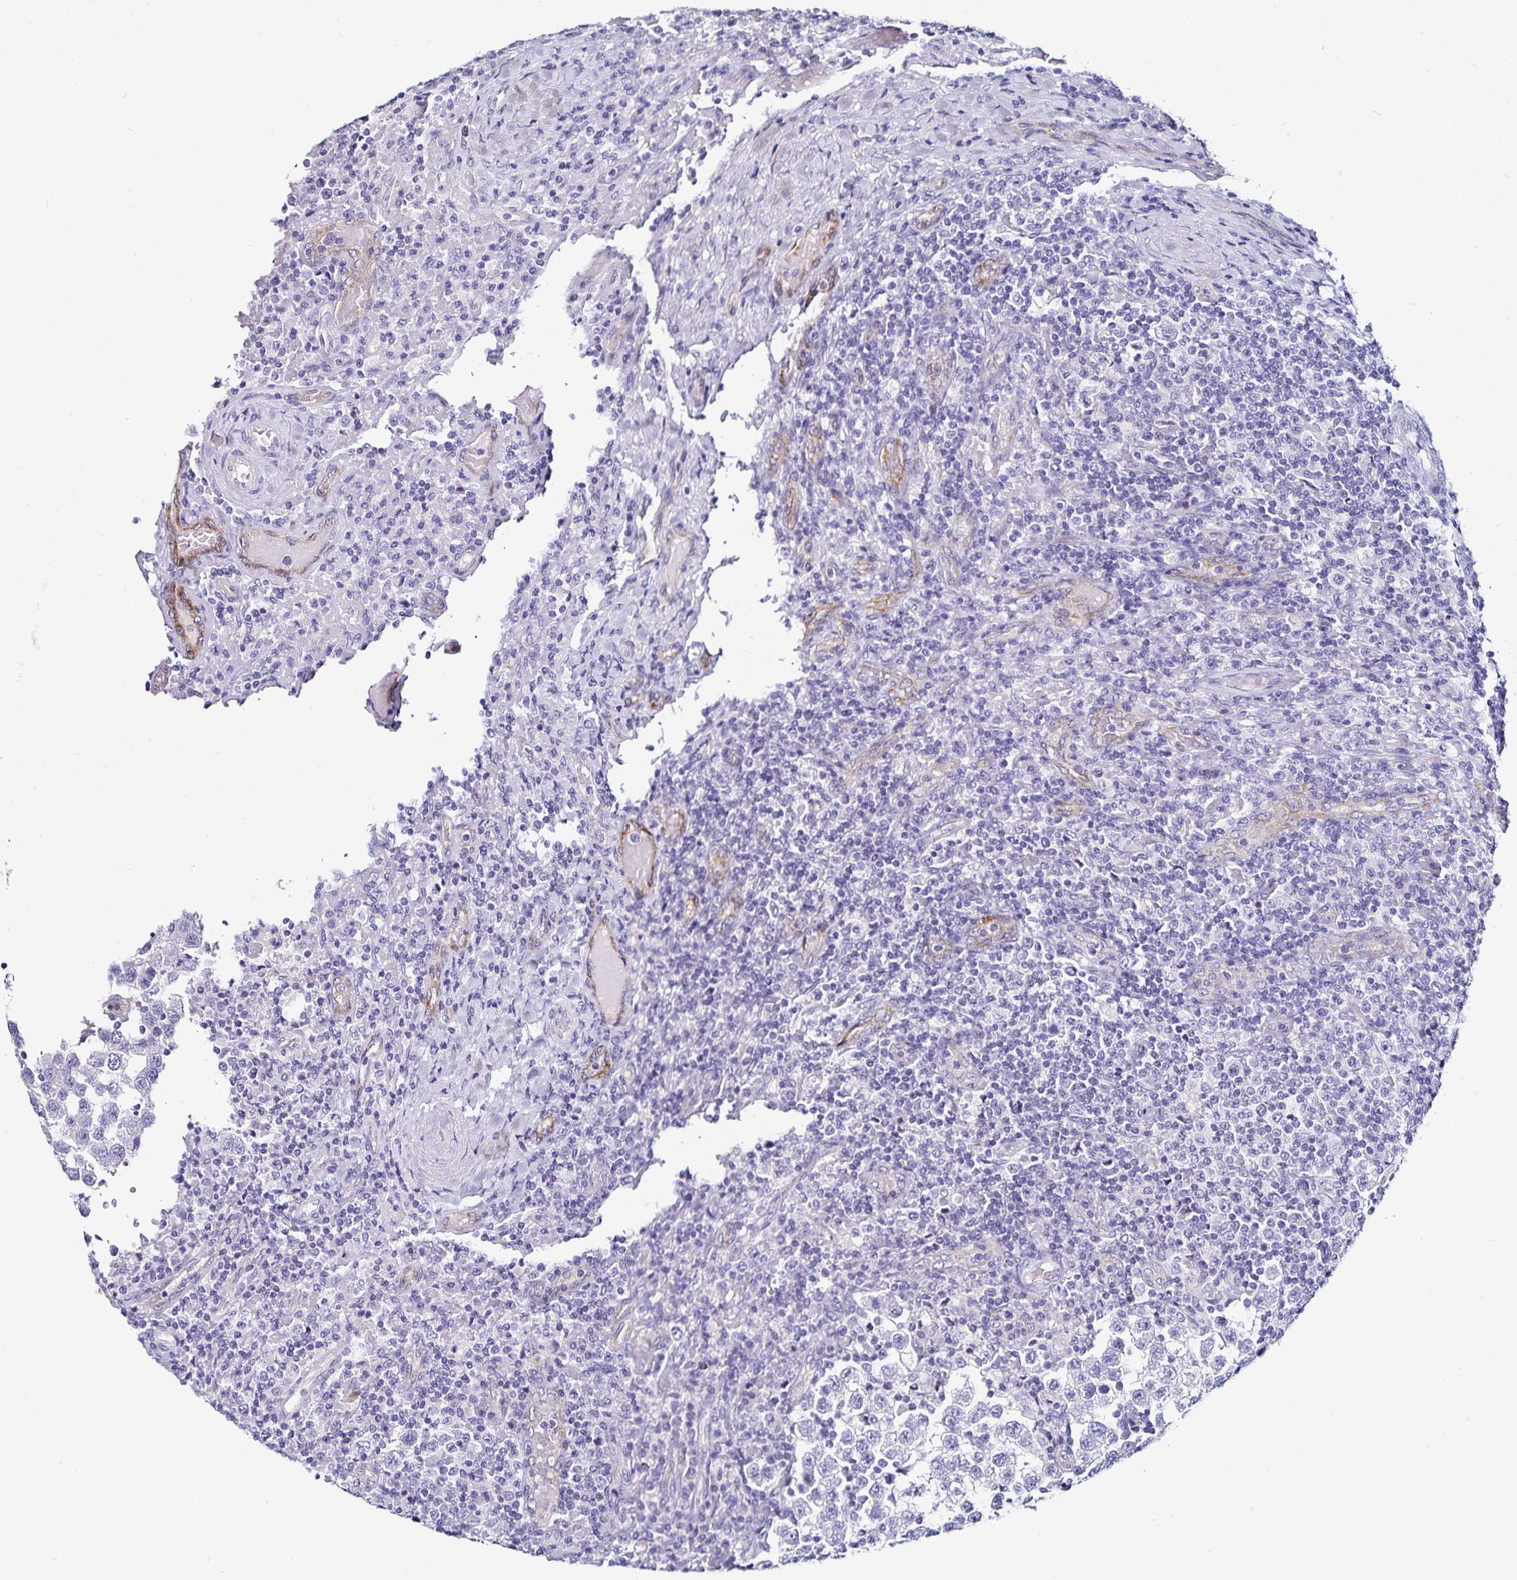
{"staining": {"intensity": "negative", "quantity": "none", "location": "none"}, "tissue": "testis cancer", "cell_type": "Tumor cells", "image_type": "cancer", "snomed": [{"axis": "morphology", "description": "Seminoma, NOS"}, {"axis": "topography", "description": "Testis"}], "caption": "The immunohistochemistry histopathology image has no significant positivity in tumor cells of testis seminoma tissue.", "gene": "TSPAN7", "patient": {"sex": "male", "age": 34}}